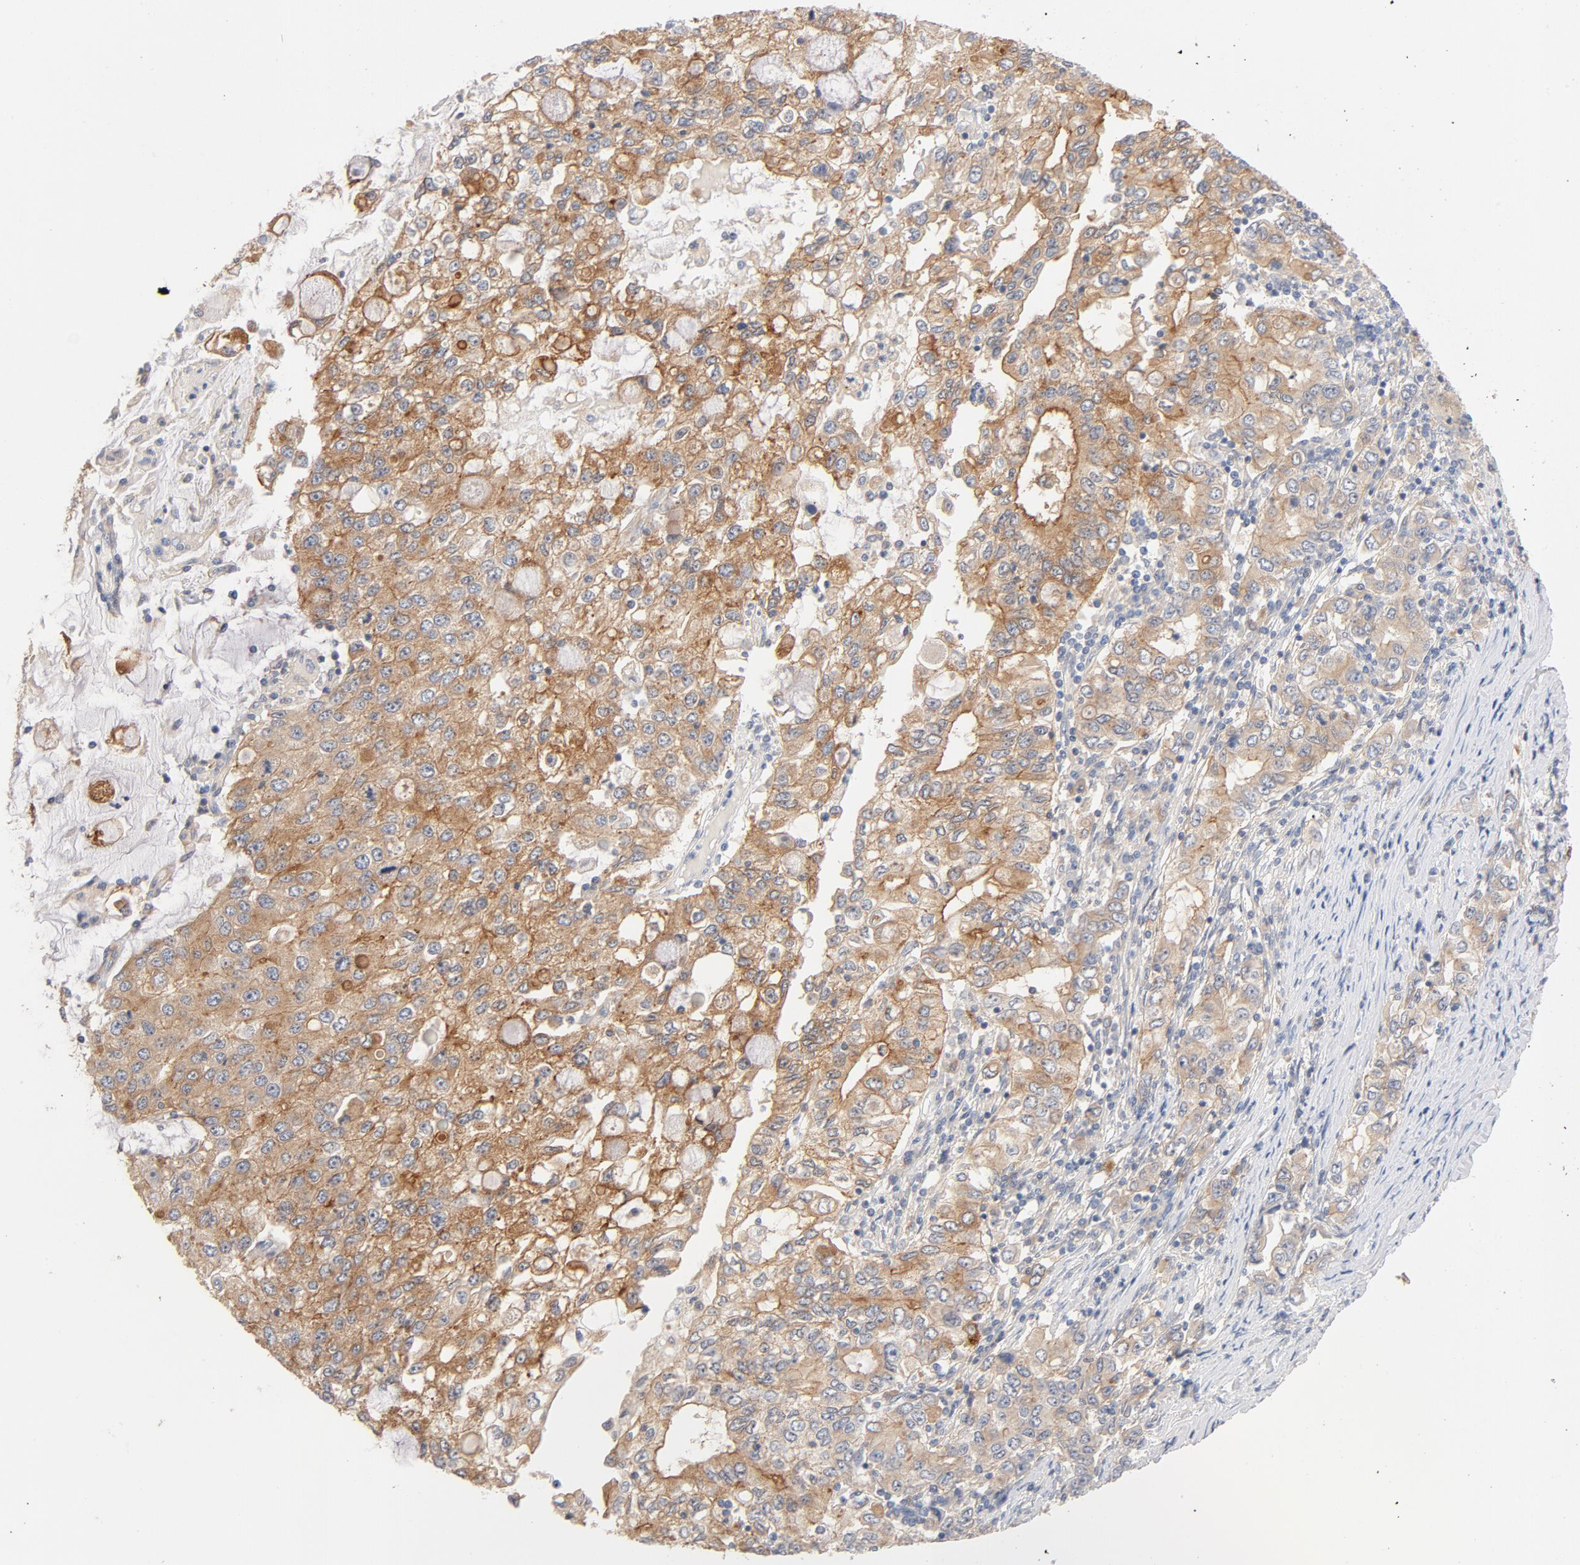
{"staining": {"intensity": "moderate", "quantity": ">75%", "location": "cytoplasmic/membranous"}, "tissue": "stomach cancer", "cell_type": "Tumor cells", "image_type": "cancer", "snomed": [{"axis": "morphology", "description": "Adenocarcinoma, NOS"}, {"axis": "topography", "description": "Stomach, lower"}], "caption": "Protein expression analysis of adenocarcinoma (stomach) displays moderate cytoplasmic/membranous expression in about >75% of tumor cells.", "gene": "SRC", "patient": {"sex": "female", "age": 72}}